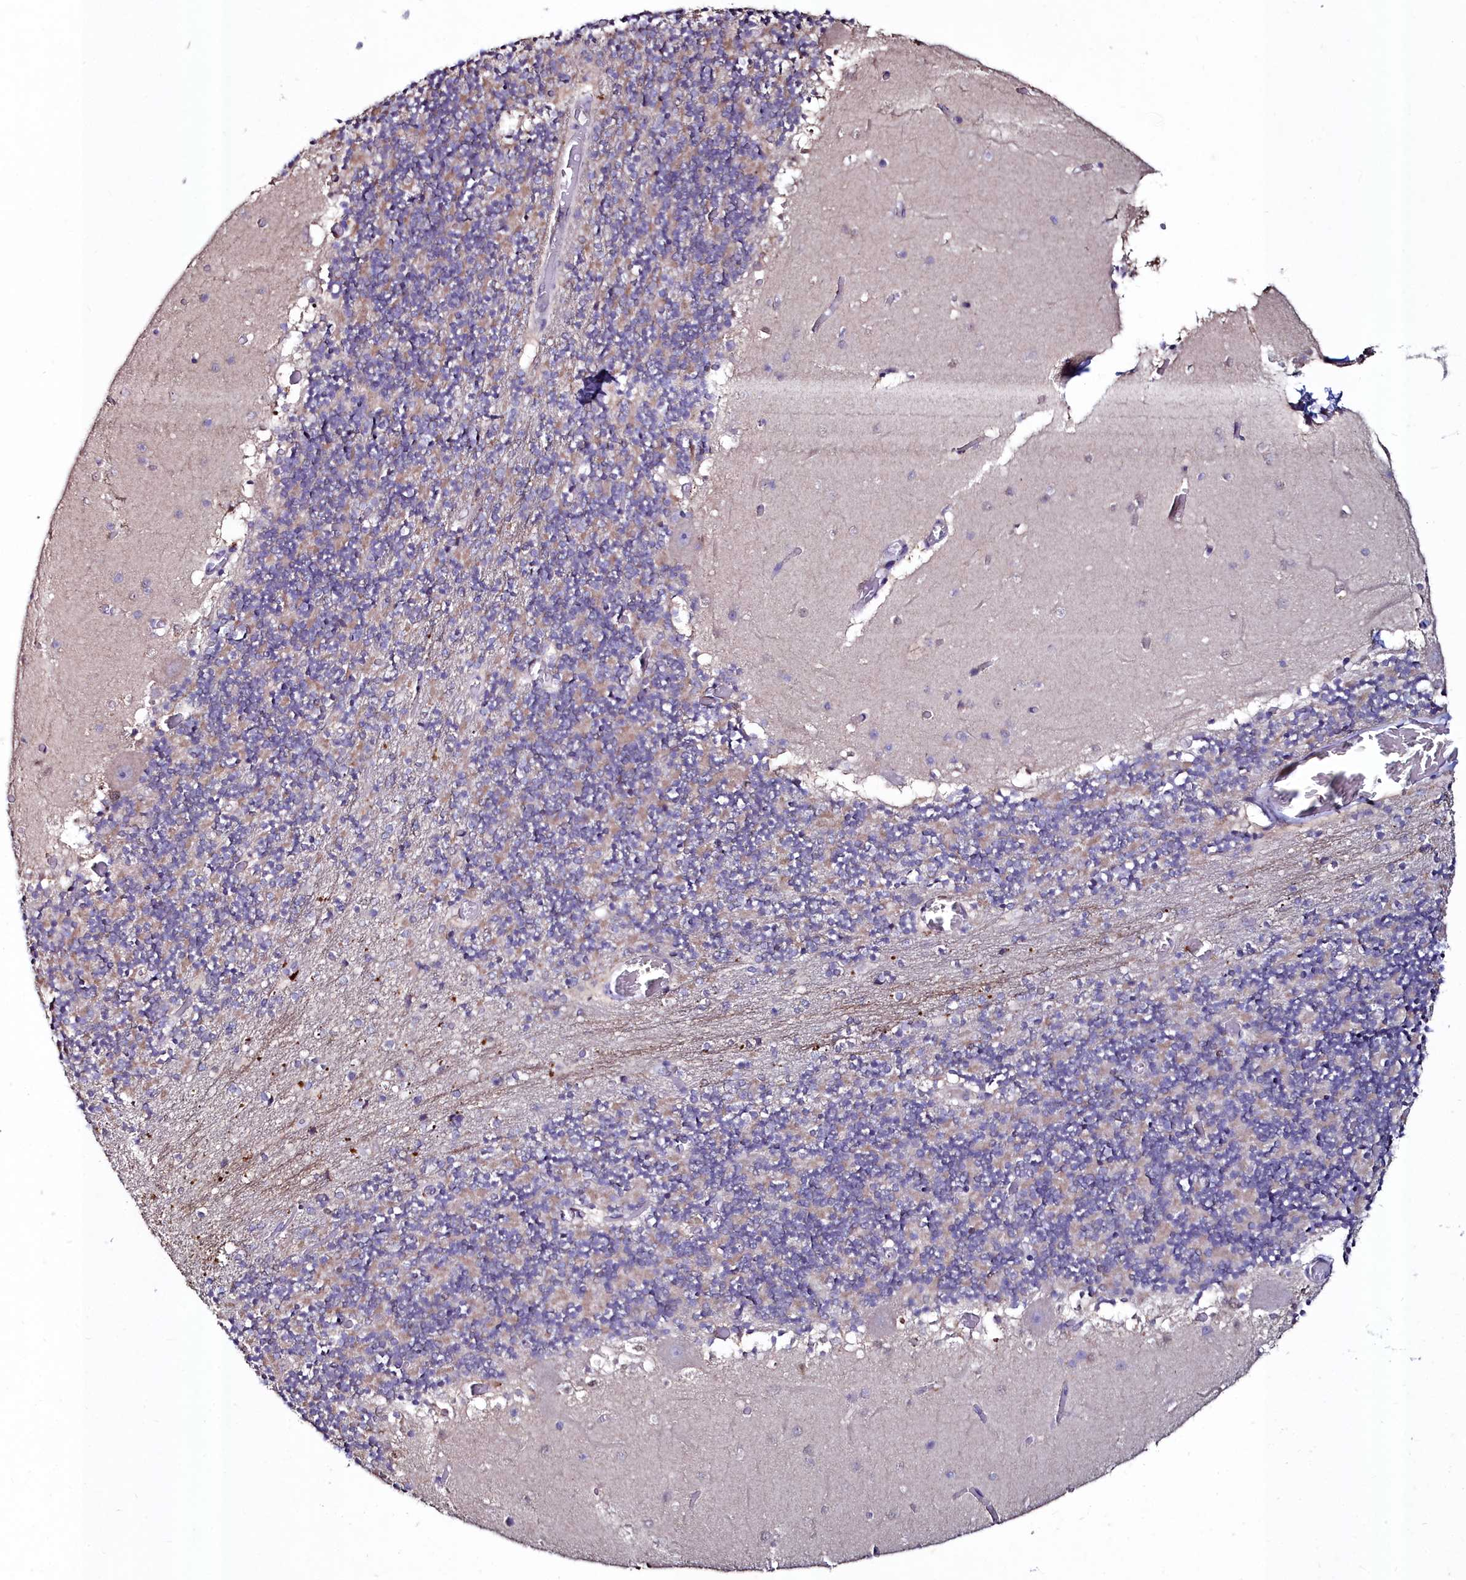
{"staining": {"intensity": "weak", "quantity": "25%-75%", "location": "cytoplasmic/membranous"}, "tissue": "cerebellum", "cell_type": "Cells in granular layer", "image_type": "normal", "snomed": [{"axis": "morphology", "description": "Normal tissue, NOS"}, {"axis": "topography", "description": "Cerebellum"}], "caption": "The immunohistochemical stain shows weak cytoplasmic/membranous staining in cells in granular layer of unremarkable cerebellum.", "gene": "AMBRA1", "patient": {"sex": "female", "age": 28}}